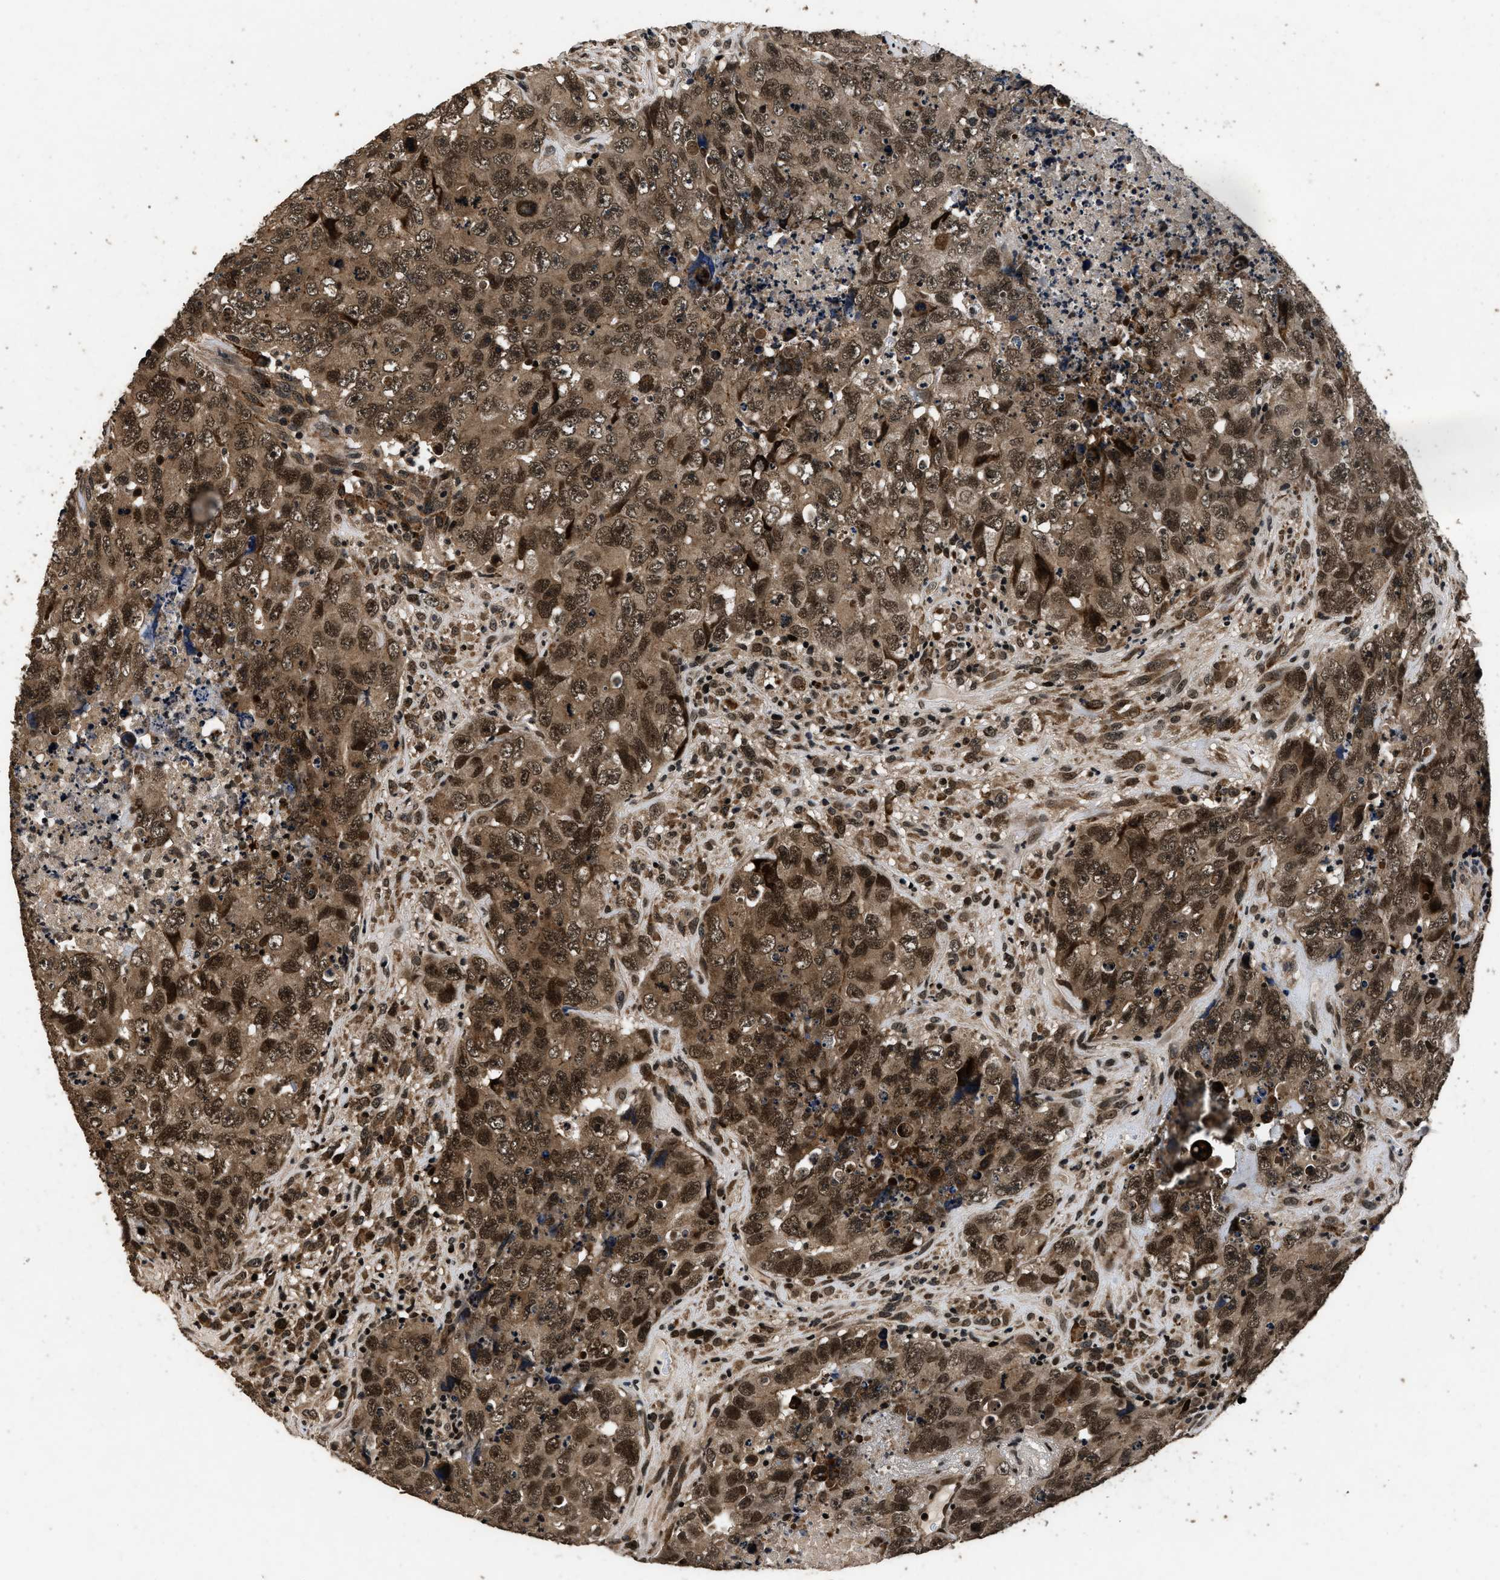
{"staining": {"intensity": "moderate", "quantity": ">75%", "location": "cytoplasmic/membranous,nuclear"}, "tissue": "testis cancer", "cell_type": "Tumor cells", "image_type": "cancer", "snomed": [{"axis": "morphology", "description": "Carcinoma, Embryonal, NOS"}, {"axis": "topography", "description": "Testis"}], "caption": "This photomicrograph shows testis embryonal carcinoma stained with IHC to label a protein in brown. The cytoplasmic/membranous and nuclear of tumor cells show moderate positivity for the protein. Nuclei are counter-stained blue.", "gene": "CSTF1", "patient": {"sex": "male", "age": 32}}